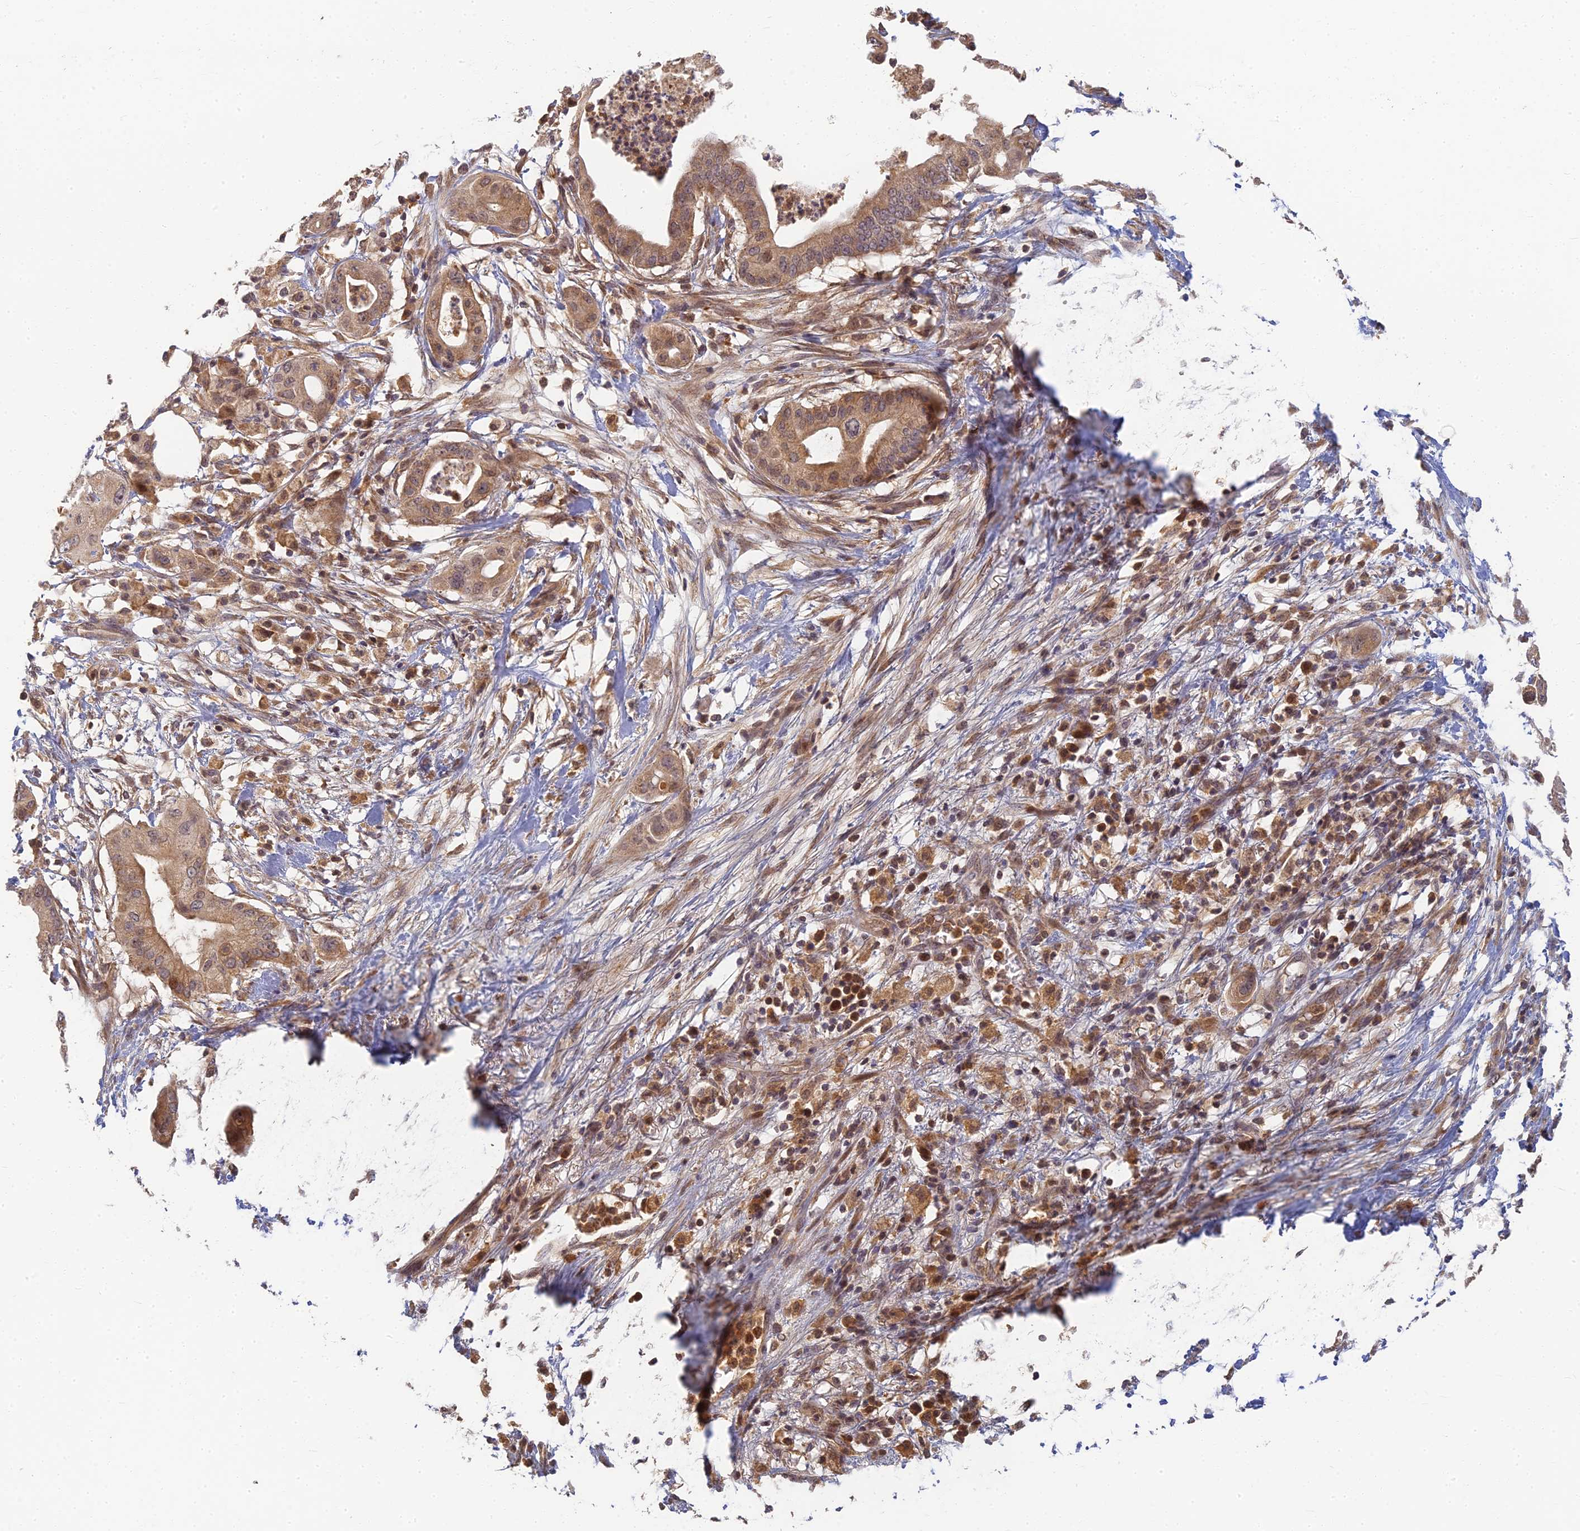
{"staining": {"intensity": "moderate", "quantity": ">75%", "location": "cytoplasmic/membranous"}, "tissue": "pancreatic cancer", "cell_type": "Tumor cells", "image_type": "cancer", "snomed": [{"axis": "morphology", "description": "Adenocarcinoma, NOS"}, {"axis": "topography", "description": "Pancreas"}], "caption": "Pancreatic cancer stained with IHC reveals moderate cytoplasmic/membranous positivity in about >75% of tumor cells. Using DAB (brown) and hematoxylin (blue) stains, captured at high magnification using brightfield microscopy.", "gene": "RGL3", "patient": {"sex": "male", "age": 68}}